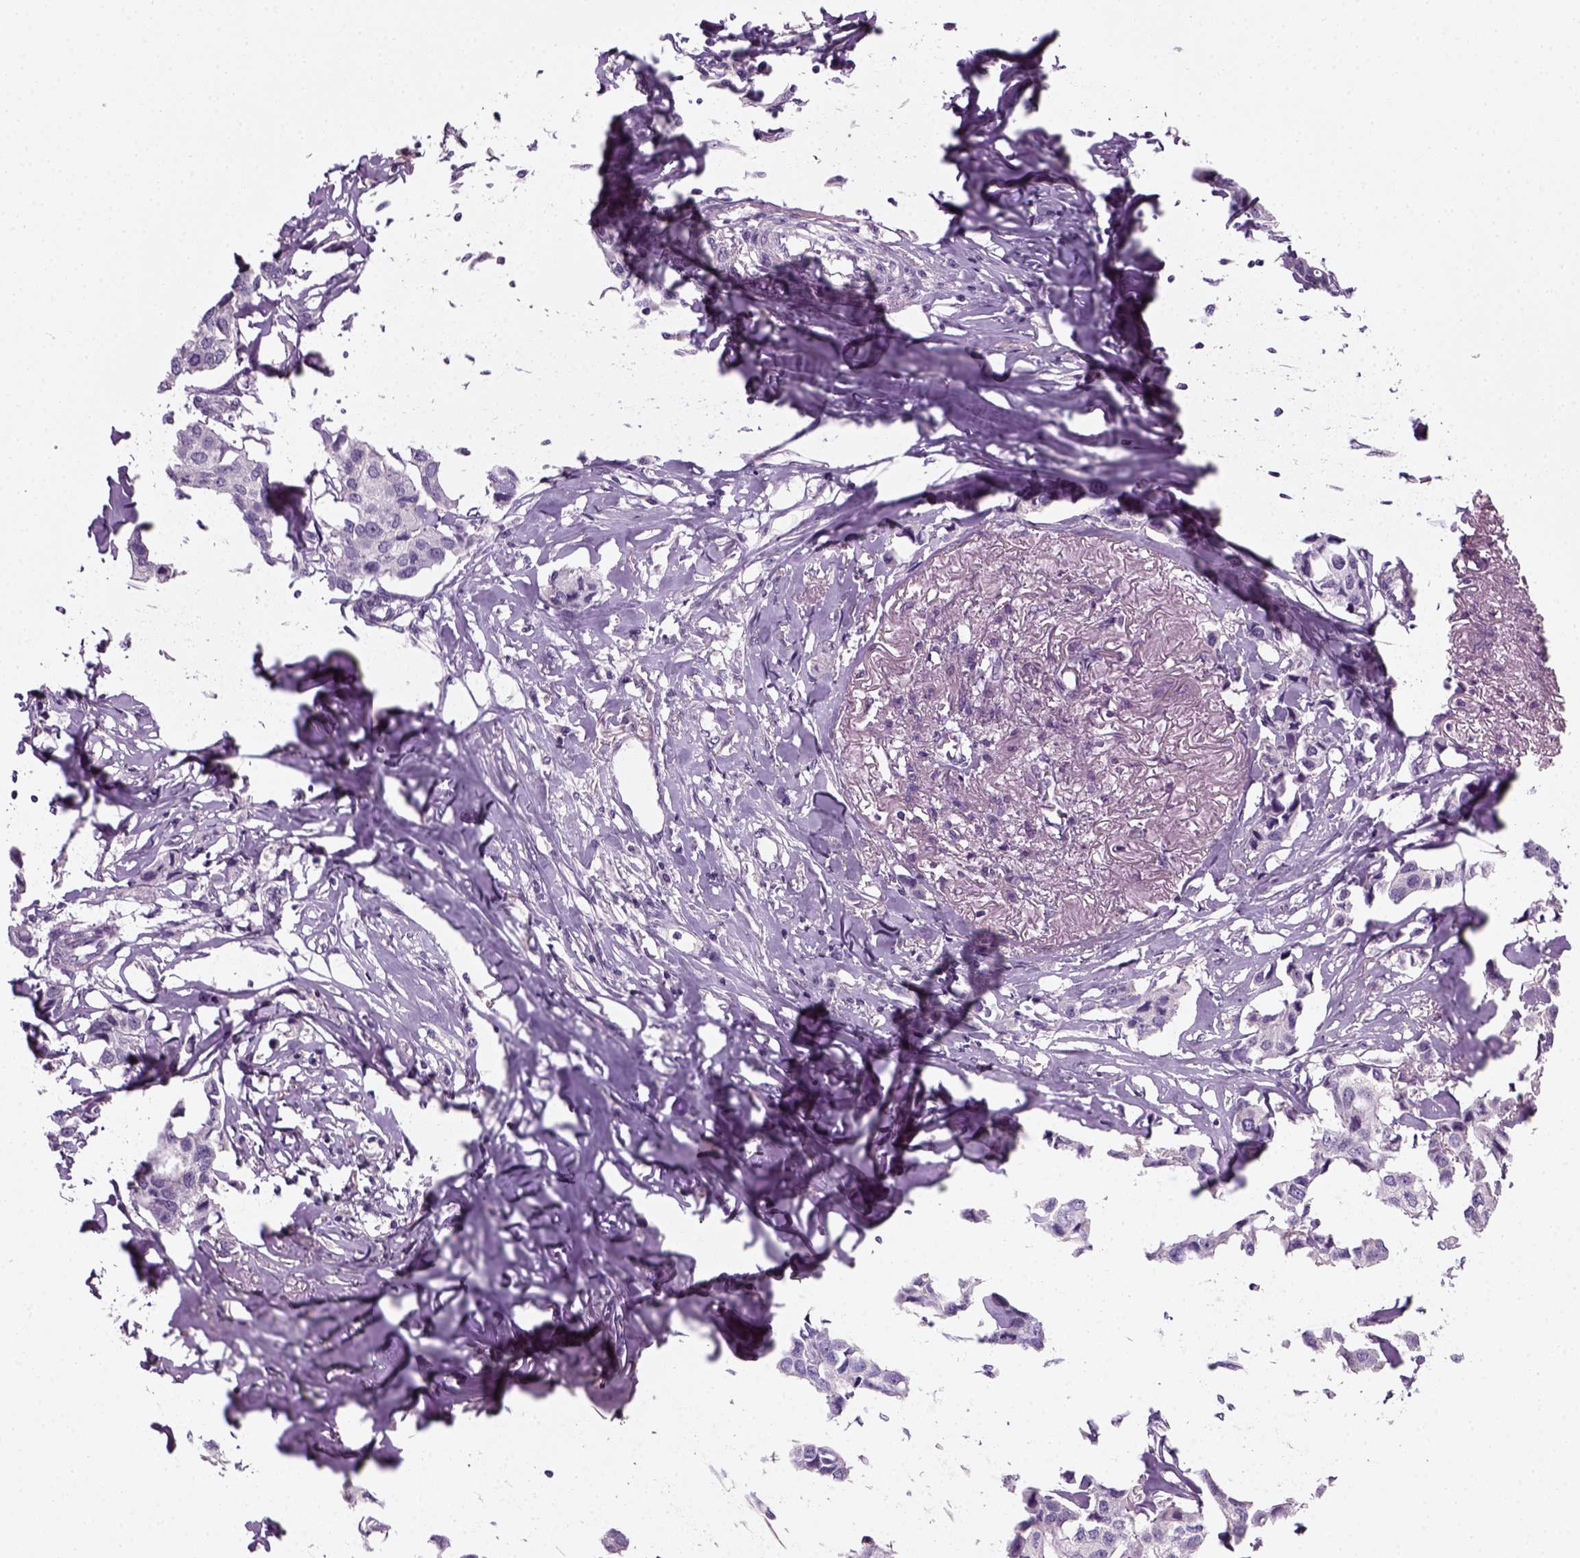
{"staining": {"intensity": "negative", "quantity": "none", "location": "none"}, "tissue": "breast cancer", "cell_type": "Tumor cells", "image_type": "cancer", "snomed": [{"axis": "morphology", "description": "Duct carcinoma"}, {"axis": "topography", "description": "Breast"}], "caption": "Immunohistochemistry (IHC) image of breast cancer (invasive ductal carcinoma) stained for a protein (brown), which exhibits no staining in tumor cells.", "gene": "ELOVL3", "patient": {"sex": "female", "age": 80}}